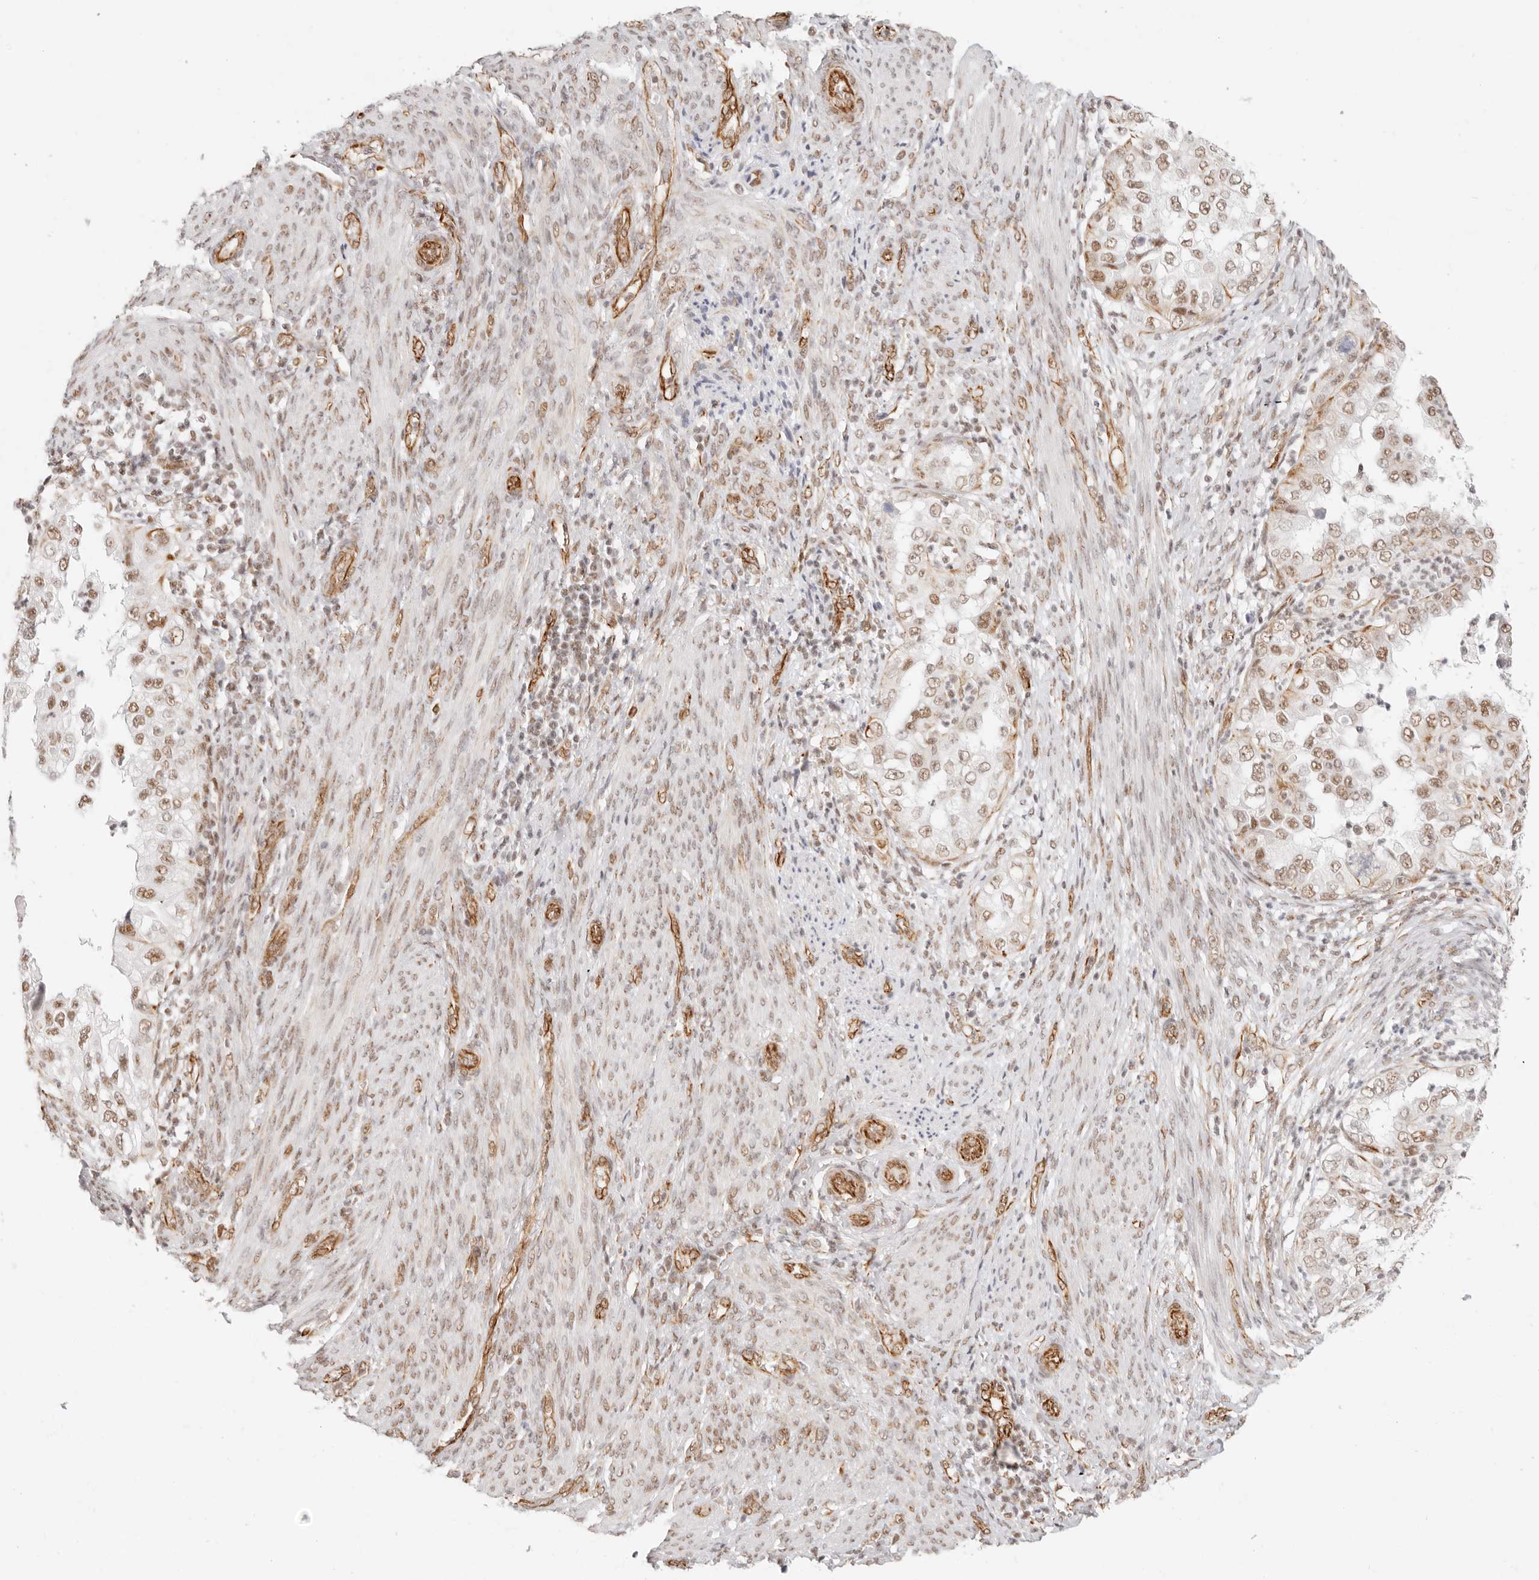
{"staining": {"intensity": "moderate", "quantity": ">75%", "location": "nuclear"}, "tissue": "endometrial cancer", "cell_type": "Tumor cells", "image_type": "cancer", "snomed": [{"axis": "morphology", "description": "Adenocarcinoma, NOS"}, {"axis": "topography", "description": "Endometrium"}], "caption": "An immunohistochemistry micrograph of tumor tissue is shown. Protein staining in brown highlights moderate nuclear positivity in adenocarcinoma (endometrial) within tumor cells.", "gene": "ZC3H11A", "patient": {"sex": "female", "age": 85}}